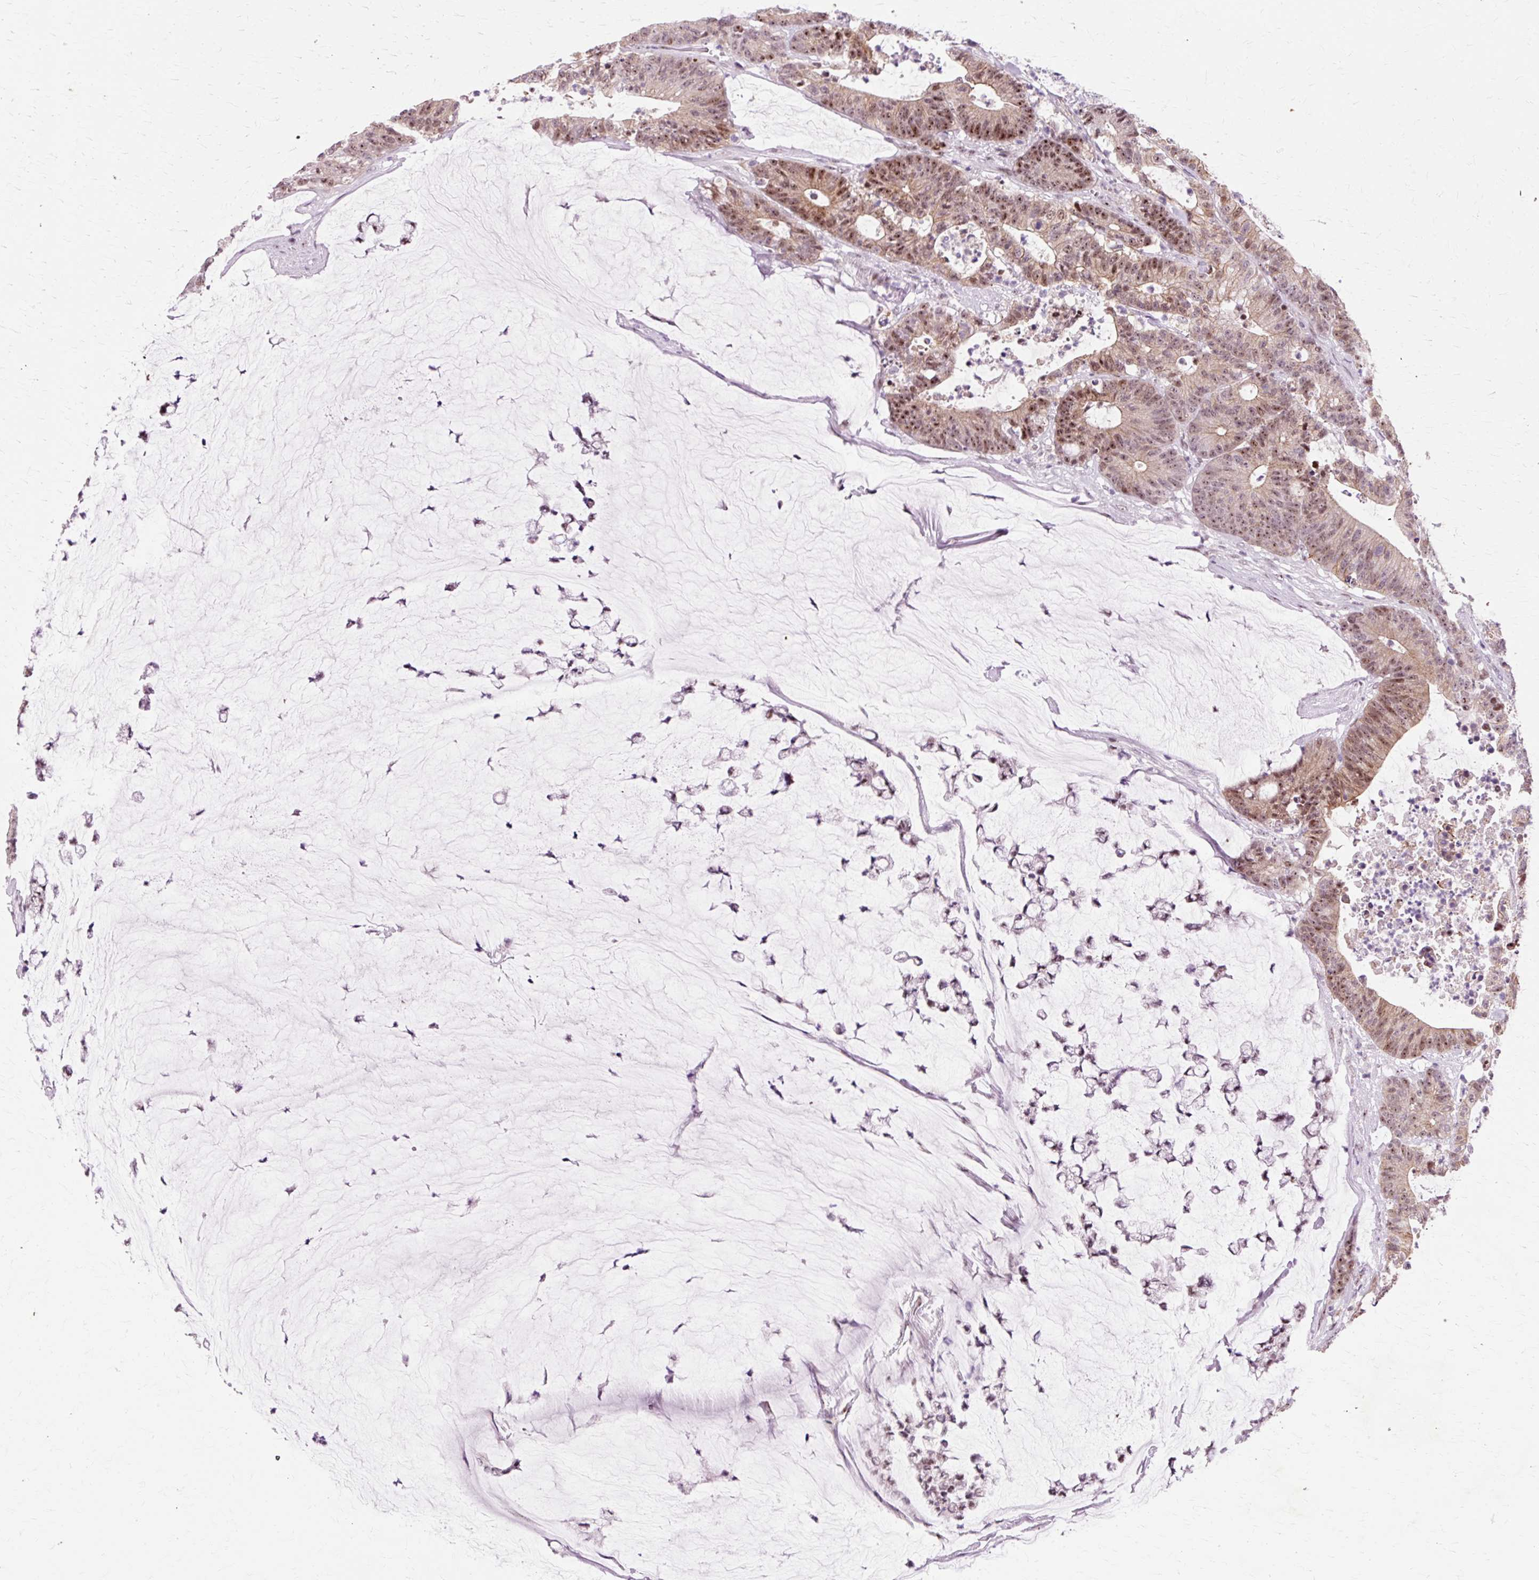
{"staining": {"intensity": "moderate", "quantity": "25%-75%", "location": "nuclear"}, "tissue": "colorectal cancer", "cell_type": "Tumor cells", "image_type": "cancer", "snomed": [{"axis": "morphology", "description": "Adenocarcinoma, NOS"}, {"axis": "topography", "description": "Colon"}], "caption": "Brown immunohistochemical staining in human colorectal adenocarcinoma demonstrates moderate nuclear positivity in about 25%-75% of tumor cells. Nuclei are stained in blue.", "gene": "MACROD2", "patient": {"sex": "female", "age": 84}}